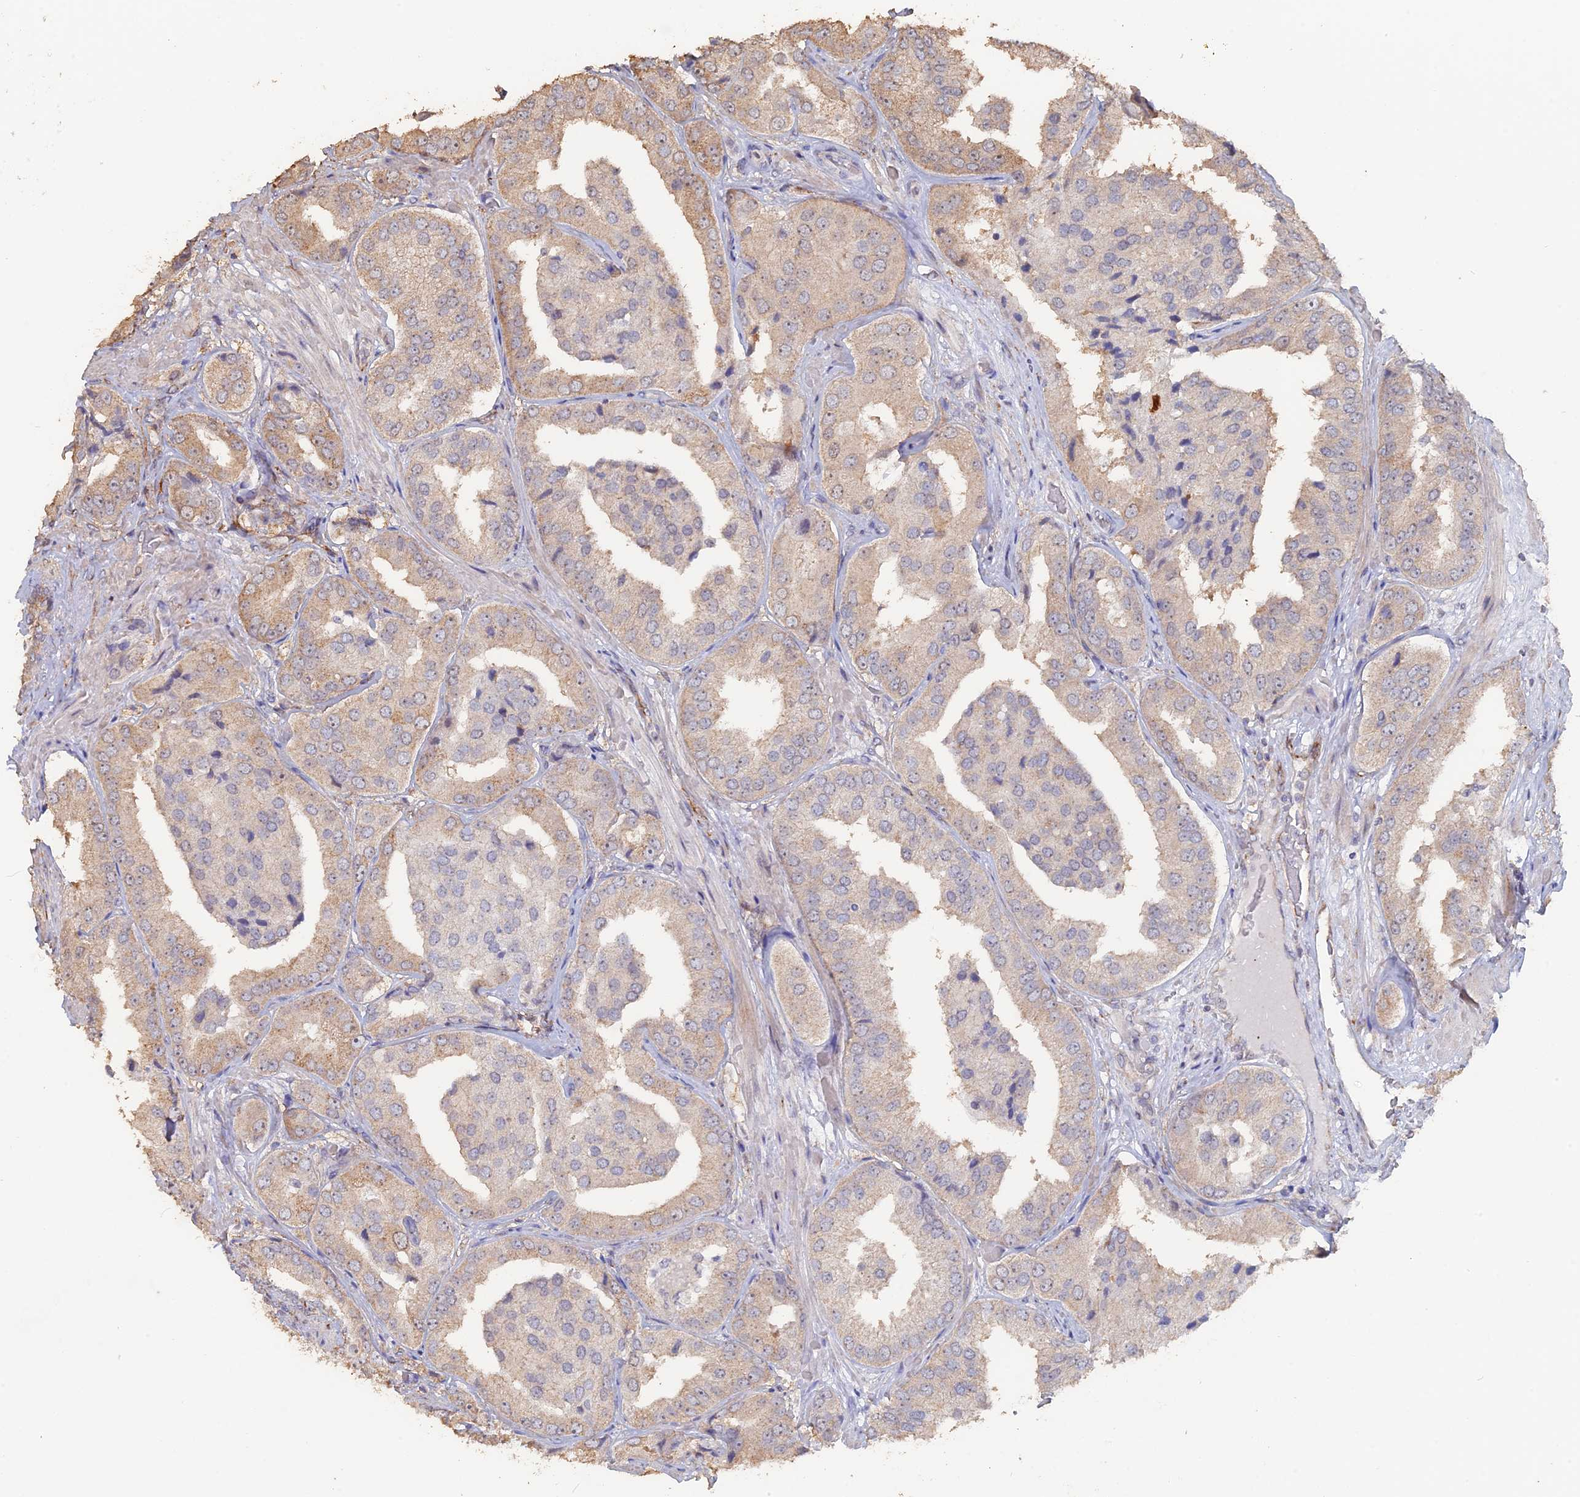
{"staining": {"intensity": "moderate", "quantity": ">75%", "location": "cytoplasmic/membranous"}, "tissue": "prostate cancer", "cell_type": "Tumor cells", "image_type": "cancer", "snomed": [{"axis": "morphology", "description": "Adenocarcinoma, High grade"}, {"axis": "topography", "description": "Prostate"}], "caption": "Prostate cancer tissue demonstrates moderate cytoplasmic/membranous staining in about >75% of tumor cells (IHC, brightfield microscopy, high magnification).", "gene": "SEMG2", "patient": {"sex": "male", "age": 63}}